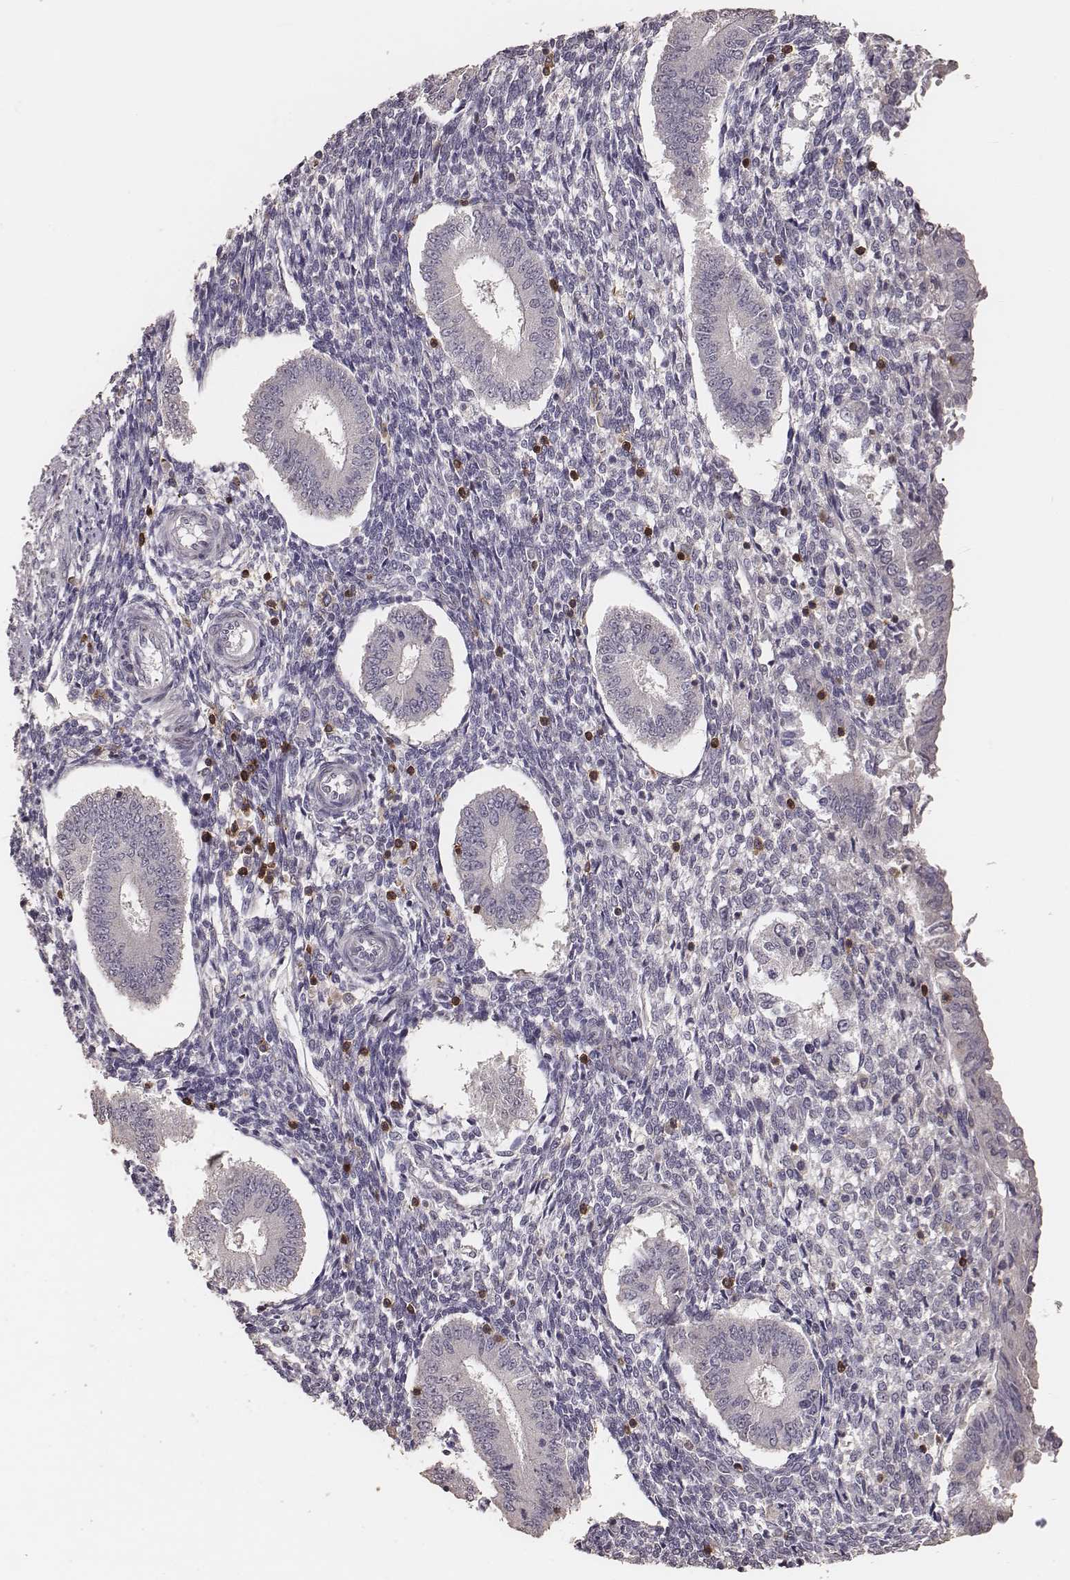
{"staining": {"intensity": "negative", "quantity": "none", "location": "none"}, "tissue": "endometrium", "cell_type": "Cells in endometrial stroma", "image_type": "normal", "snomed": [{"axis": "morphology", "description": "Normal tissue, NOS"}, {"axis": "topography", "description": "Endometrium"}], "caption": "Immunohistochemical staining of unremarkable endometrium displays no significant expression in cells in endometrial stroma.", "gene": "PILRA", "patient": {"sex": "female", "age": 40}}